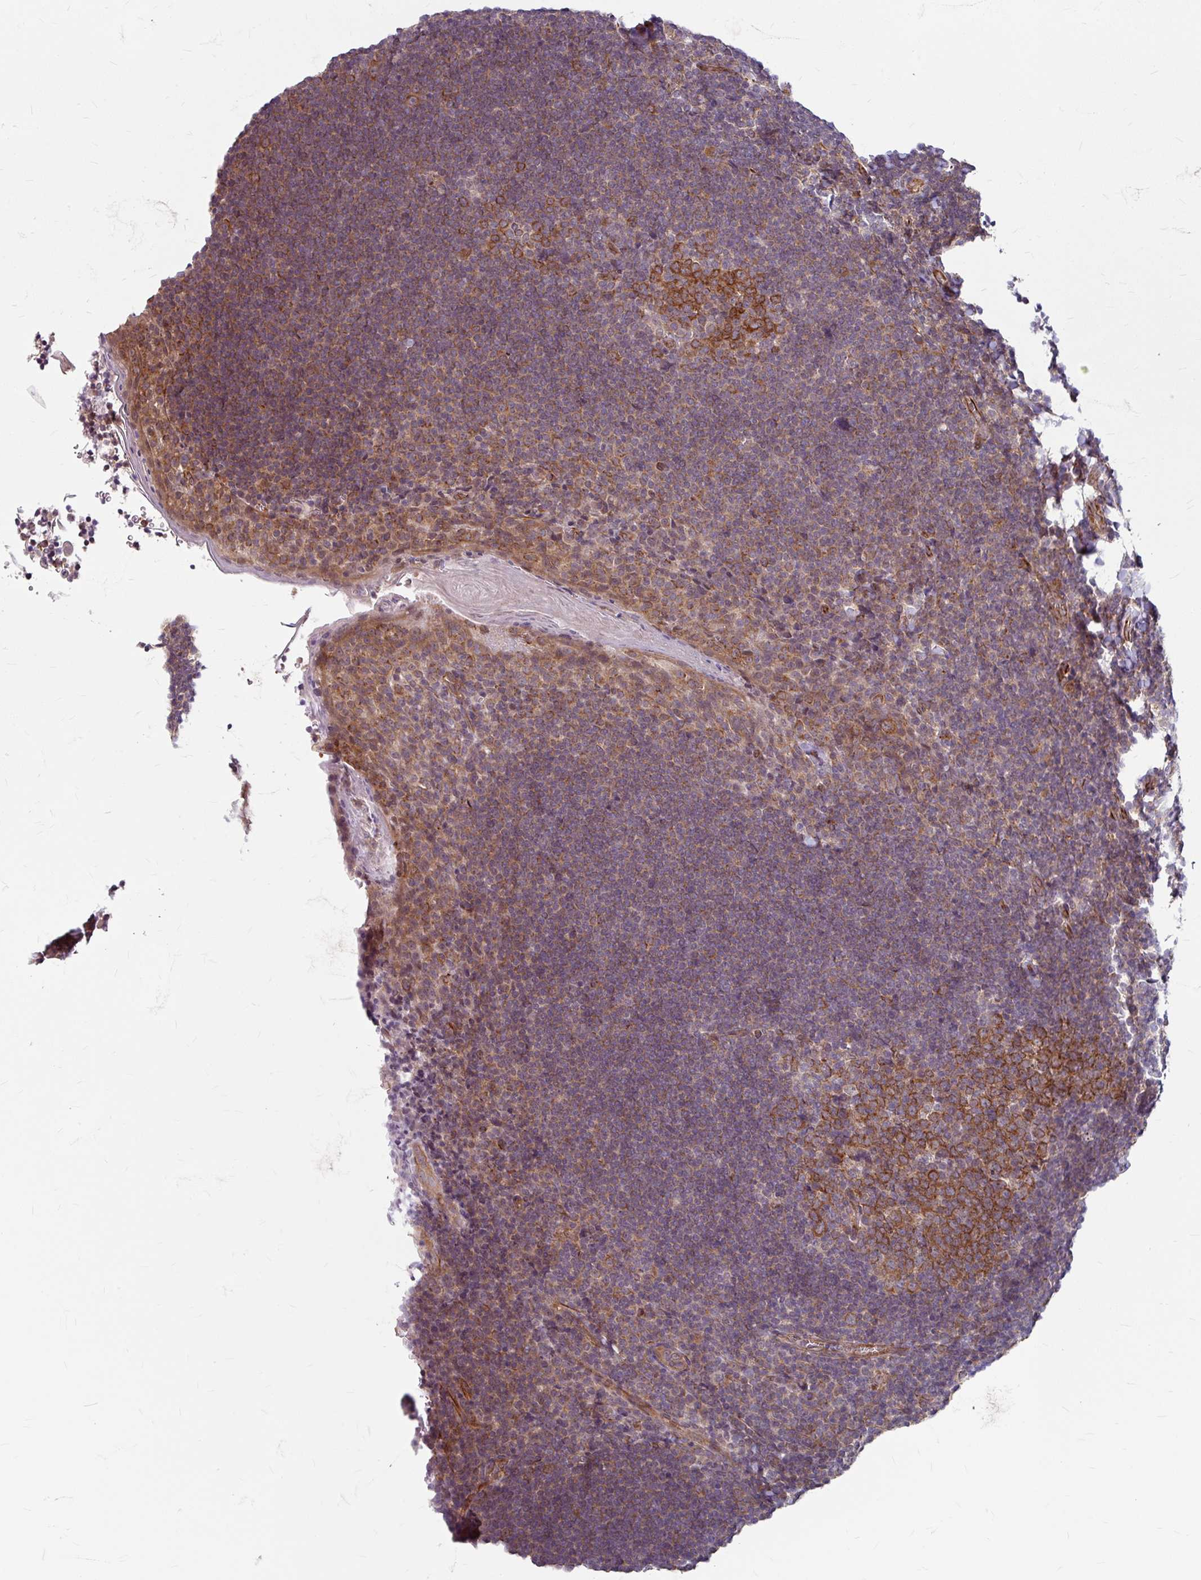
{"staining": {"intensity": "moderate", "quantity": ">75%", "location": "cytoplasmic/membranous"}, "tissue": "tonsil", "cell_type": "Germinal center cells", "image_type": "normal", "snomed": [{"axis": "morphology", "description": "Normal tissue, NOS"}, {"axis": "topography", "description": "Tonsil"}], "caption": "A histopathology image showing moderate cytoplasmic/membranous staining in about >75% of germinal center cells in unremarkable tonsil, as visualized by brown immunohistochemical staining.", "gene": "DAAM2", "patient": {"sex": "male", "age": 27}}